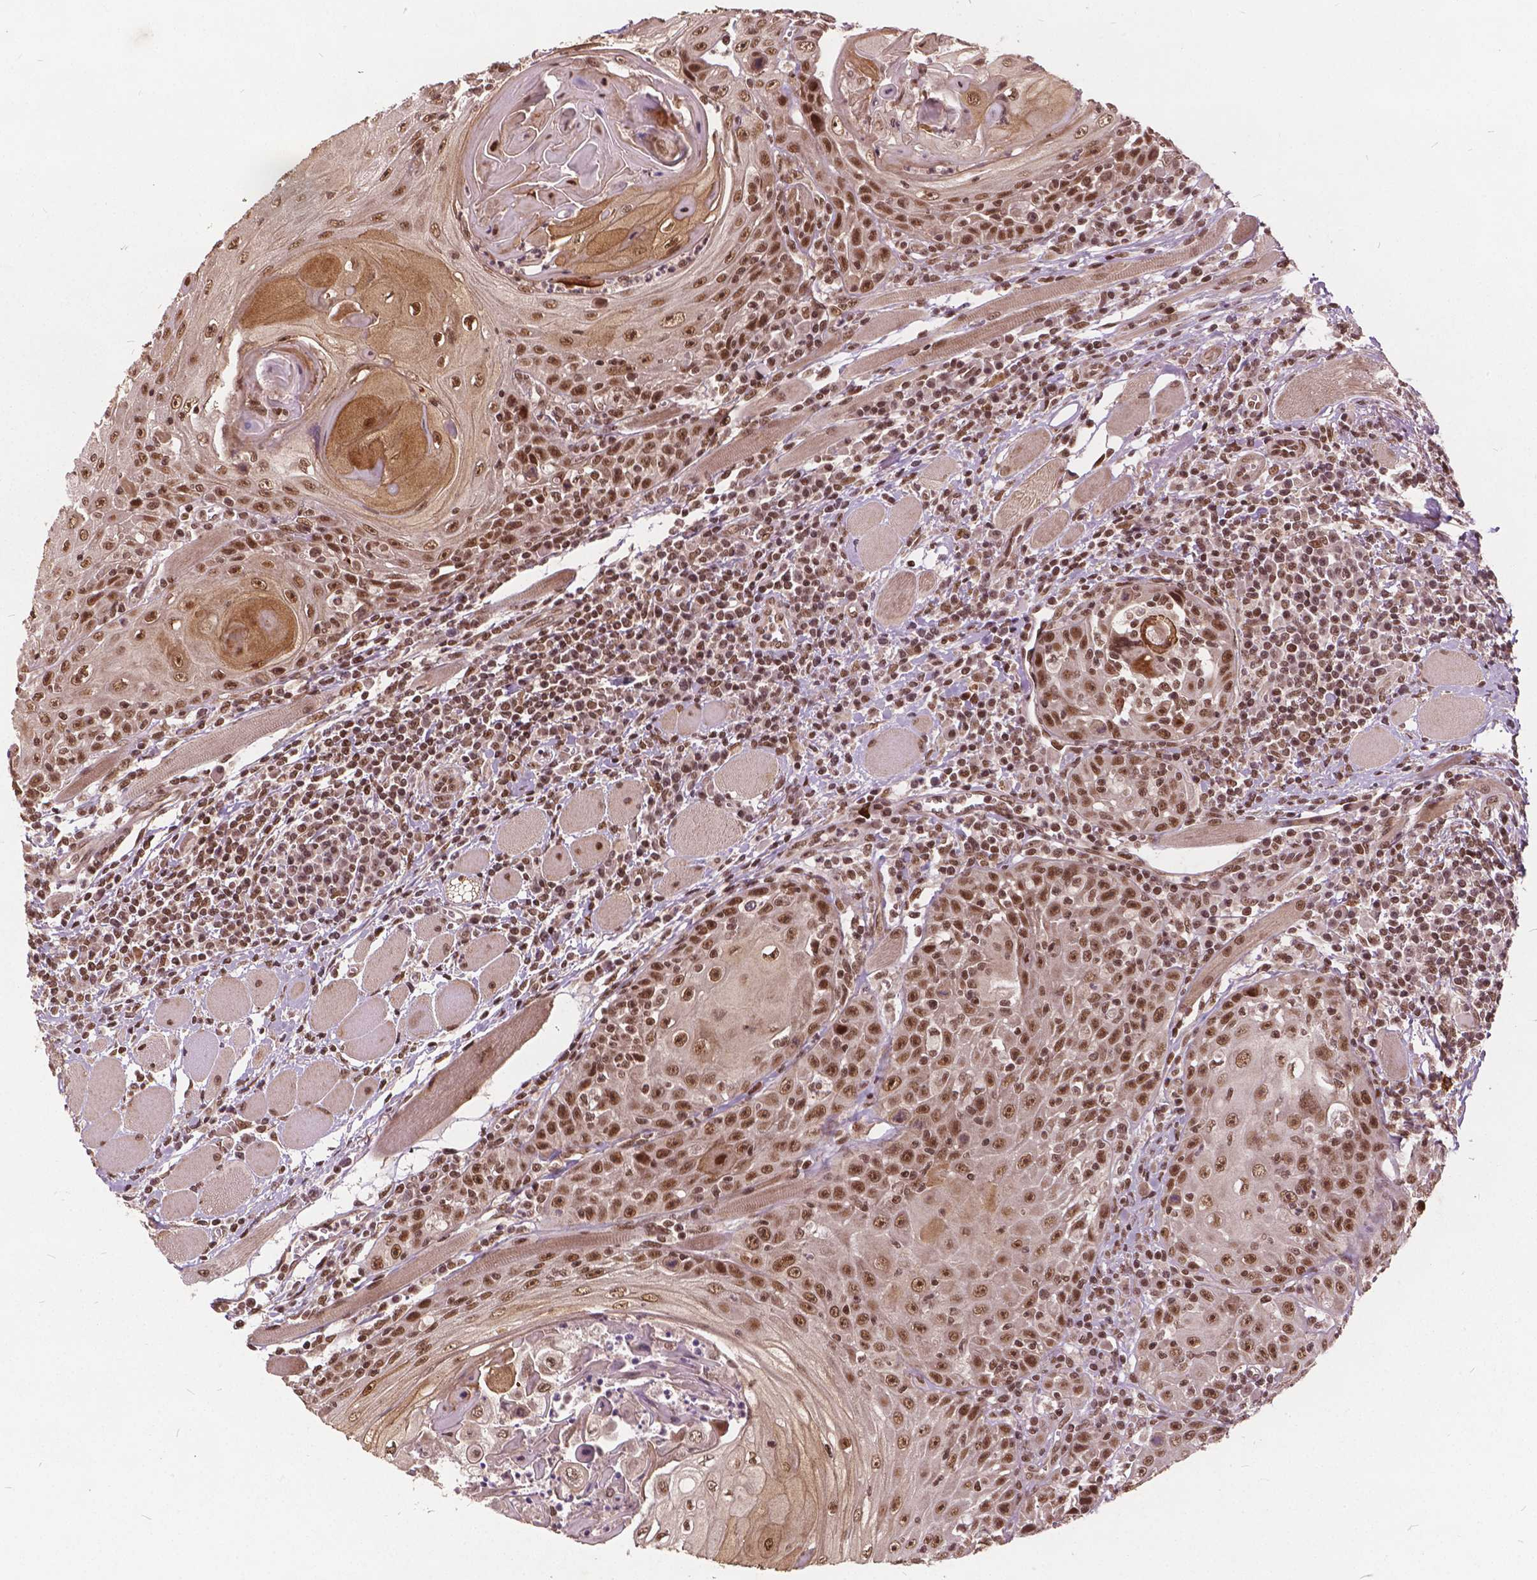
{"staining": {"intensity": "moderate", "quantity": ">75%", "location": "cytoplasmic/membranous,nuclear"}, "tissue": "head and neck cancer", "cell_type": "Tumor cells", "image_type": "cancer", "snomed": [{"axis": "morphology", "description": "Squamous cell carcinoma, NOS"}, {"axis": "topography", "description": "Head-Neck"}], "caption": "Squamous cell carcinoma (head and neck) stained with a protein marker displays moderate staining in tumor cells.", "gene": "GPS2", "patient": {"sex": "male", "age": 52}}